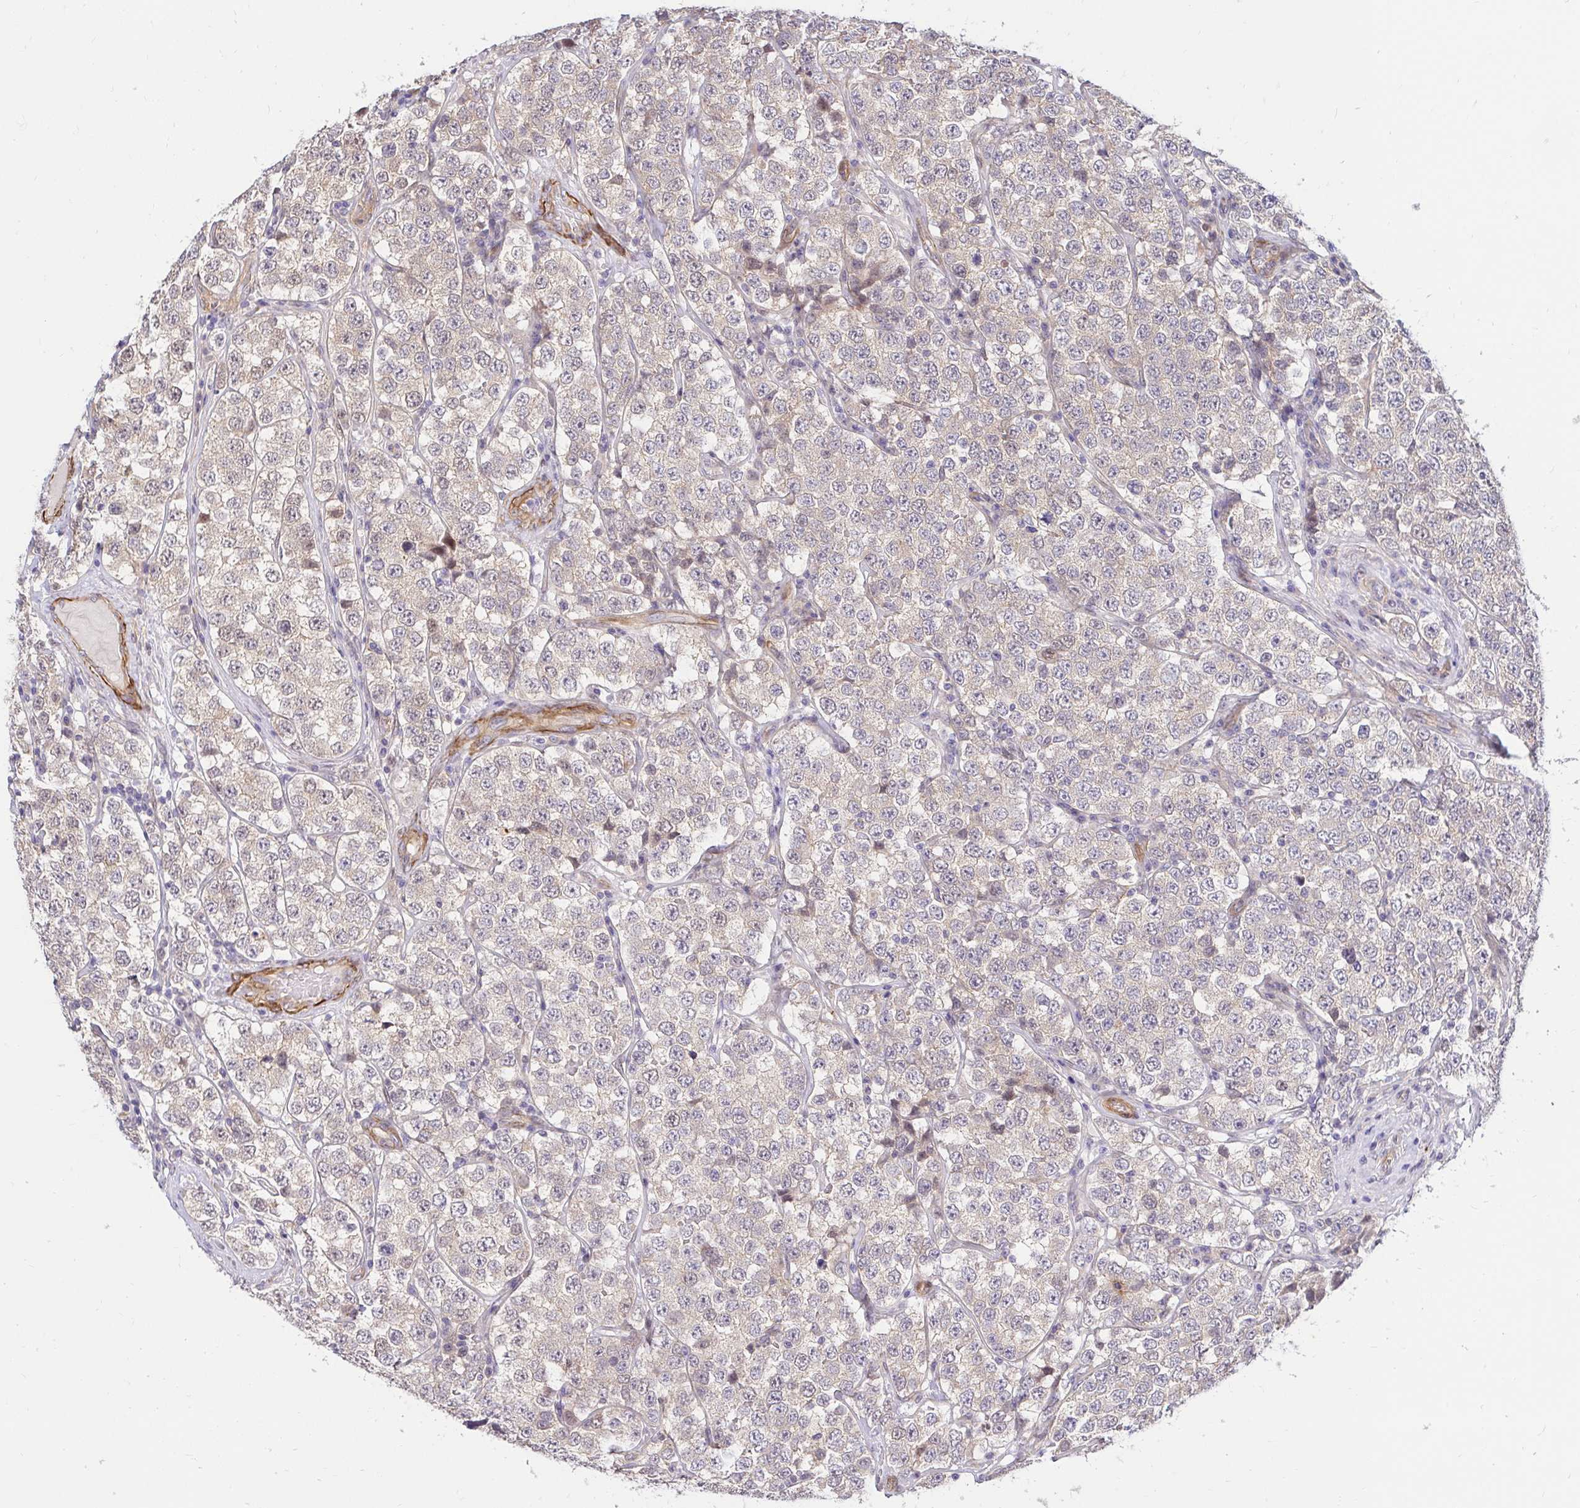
{"staining": {"intensity": "weak", "quantity": "25%-75%", "location": "cytoplasmic/membranous"}, "tissue": "testis cancer", "cell_type": "Tumor cells", "image_type": "cancer", "snomed": [{"axis": "morphology", "description": "Seminoma, NOS"}, {"axis": "topography", "description": "Testis"}], "caption": "A brown stain shows weak cytoplasmic/membranous staining of a protein in human seminoma (testis) tumor cells. The protein of interest is shown in brown color, while the nuclei are stained blue.", "gene": "YAP1", "patient": {"sex": "male", "age": 34}}